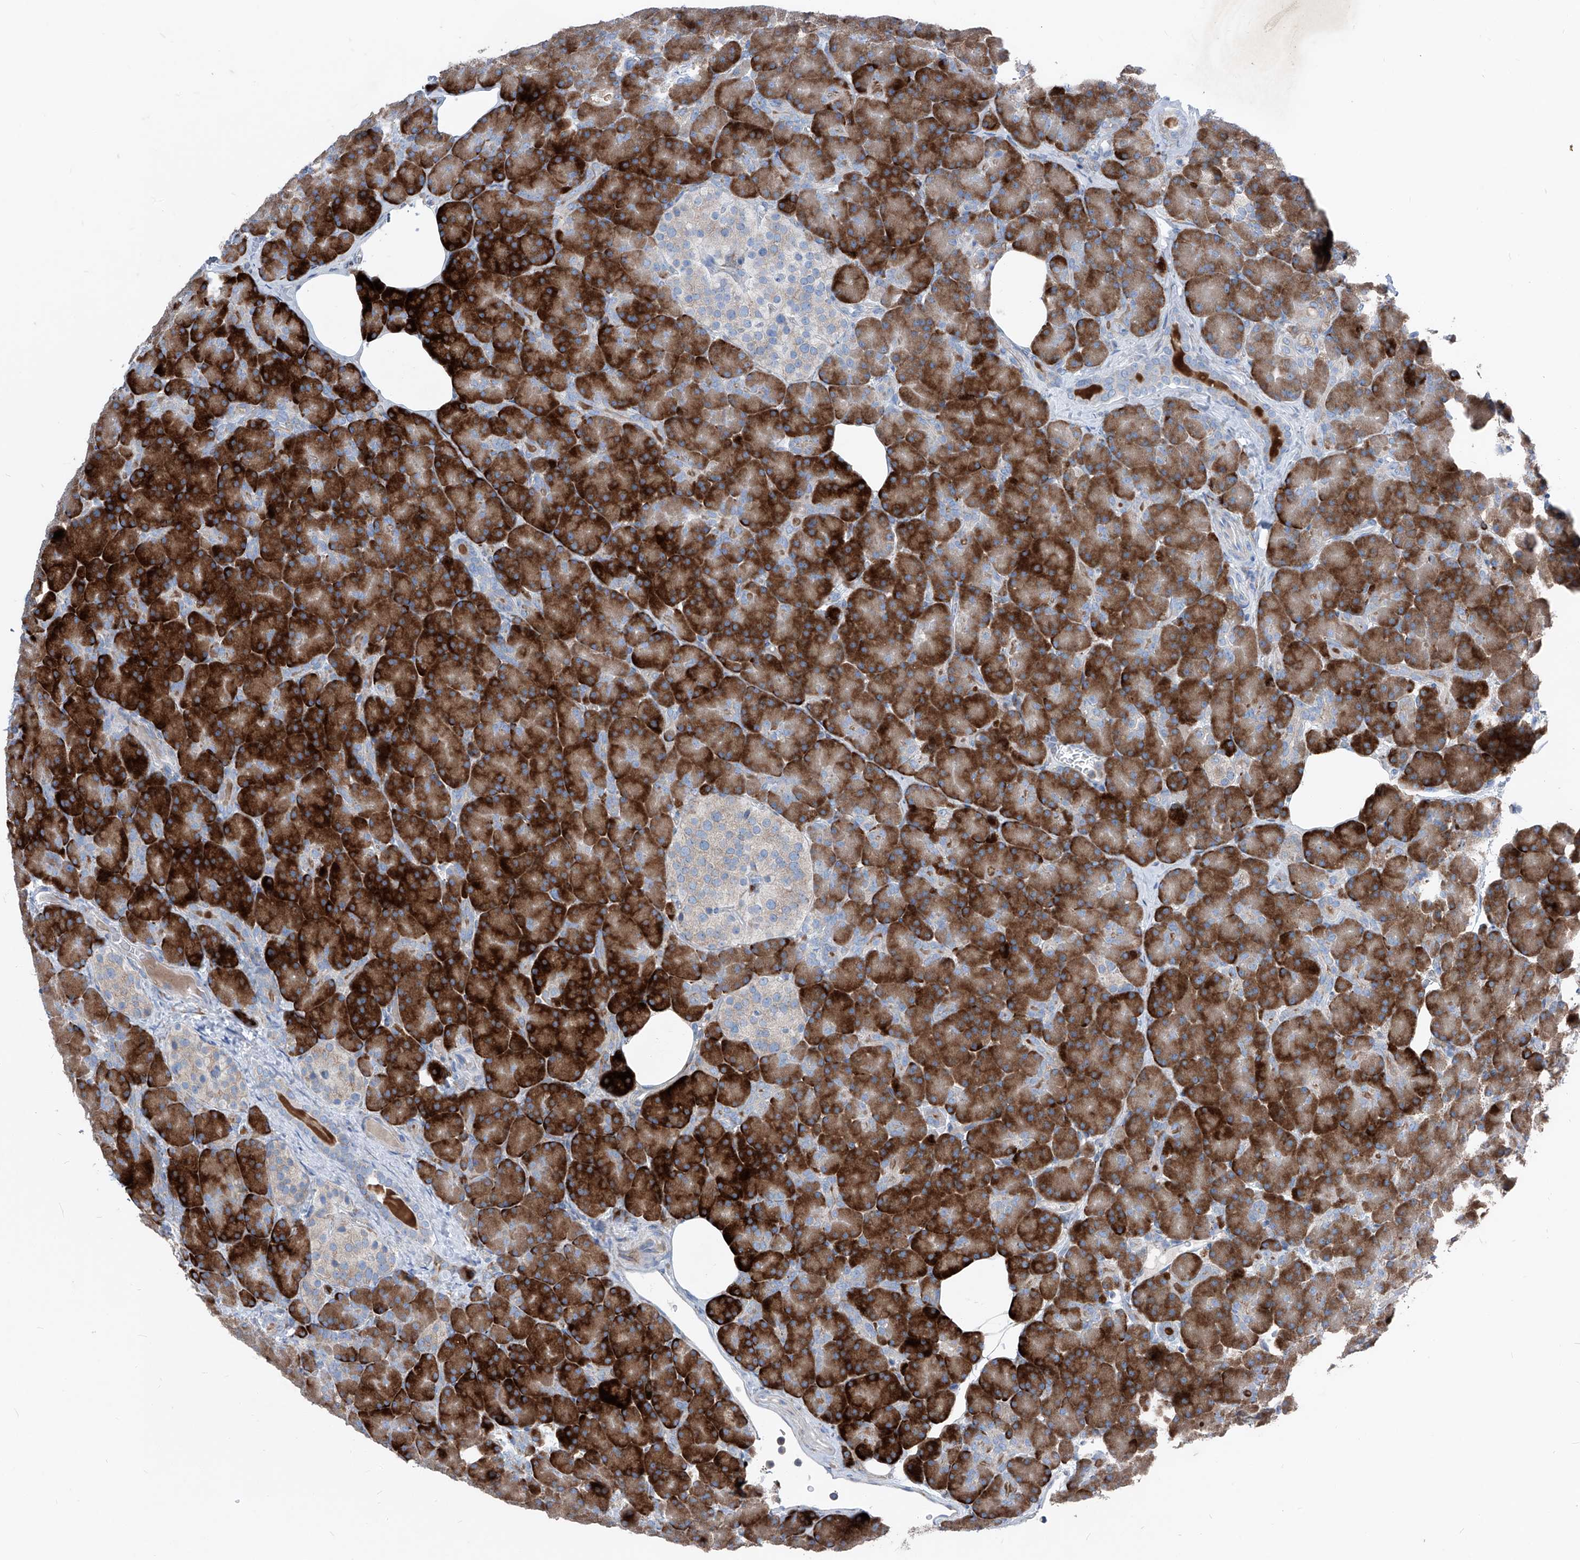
{"staining": {"intensity": "strong", "quantity": ">75%", "location": "cytoplasmic/membranous"}, "tissue": "pancreas", "cell_type": "Exocrine glandular cells", "image_type": "normal", "snomed": [{"axis": "morphology", "description": "Normal tissue, NOS"}, {"axis": "topography", "description": "Pancreas"}], "caption": "Approximately >75% of exocrine glandular cells in normal human pancreas exhibit strong cytoplasmic/membranous protein staining as visualized by brown immunohistochemical staining.", "gene": "IFI27", "patient": {"sex": "female", "age": 43}}